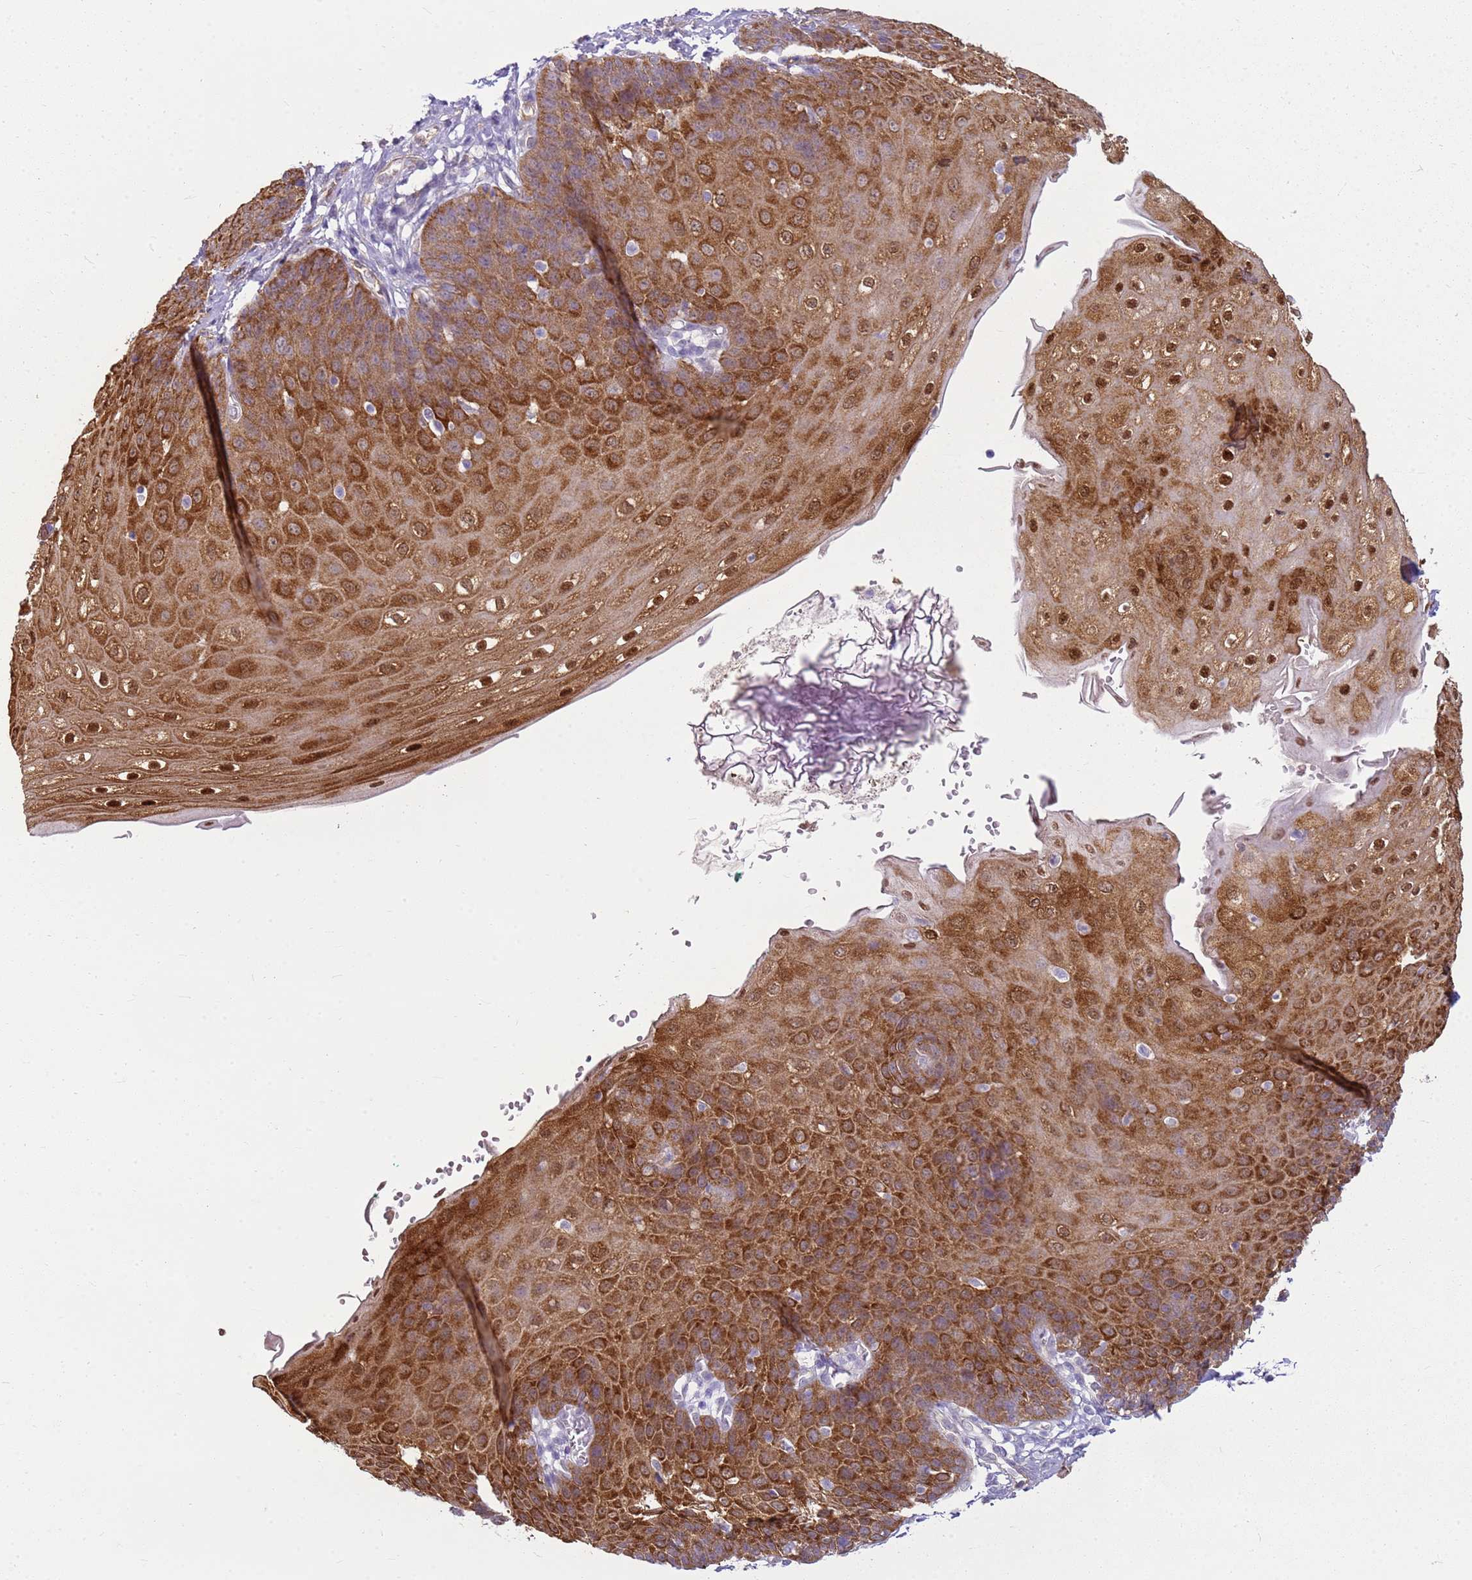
{"staining": {"intensity": "strong", "quantity": ">75%", "location": "cytoplasmic/membranous"}, "tissue": "esophagus", "cell_type": "Squamous epithelial cells", "image_type": "normal", "snomed": [{"axis": "morphology", "description": "Normal tissue, NOS"}, {"axis": "topography", "description": "Esophagus"}], "caption": "Protein expression analysis of normal esophagus demonstrates strong cytoplasmic/membranous expression in approximately >75% of squamous epithelial cells.", "gene": "HSPB1", "patient": {"sex": "male", "age": 71}}